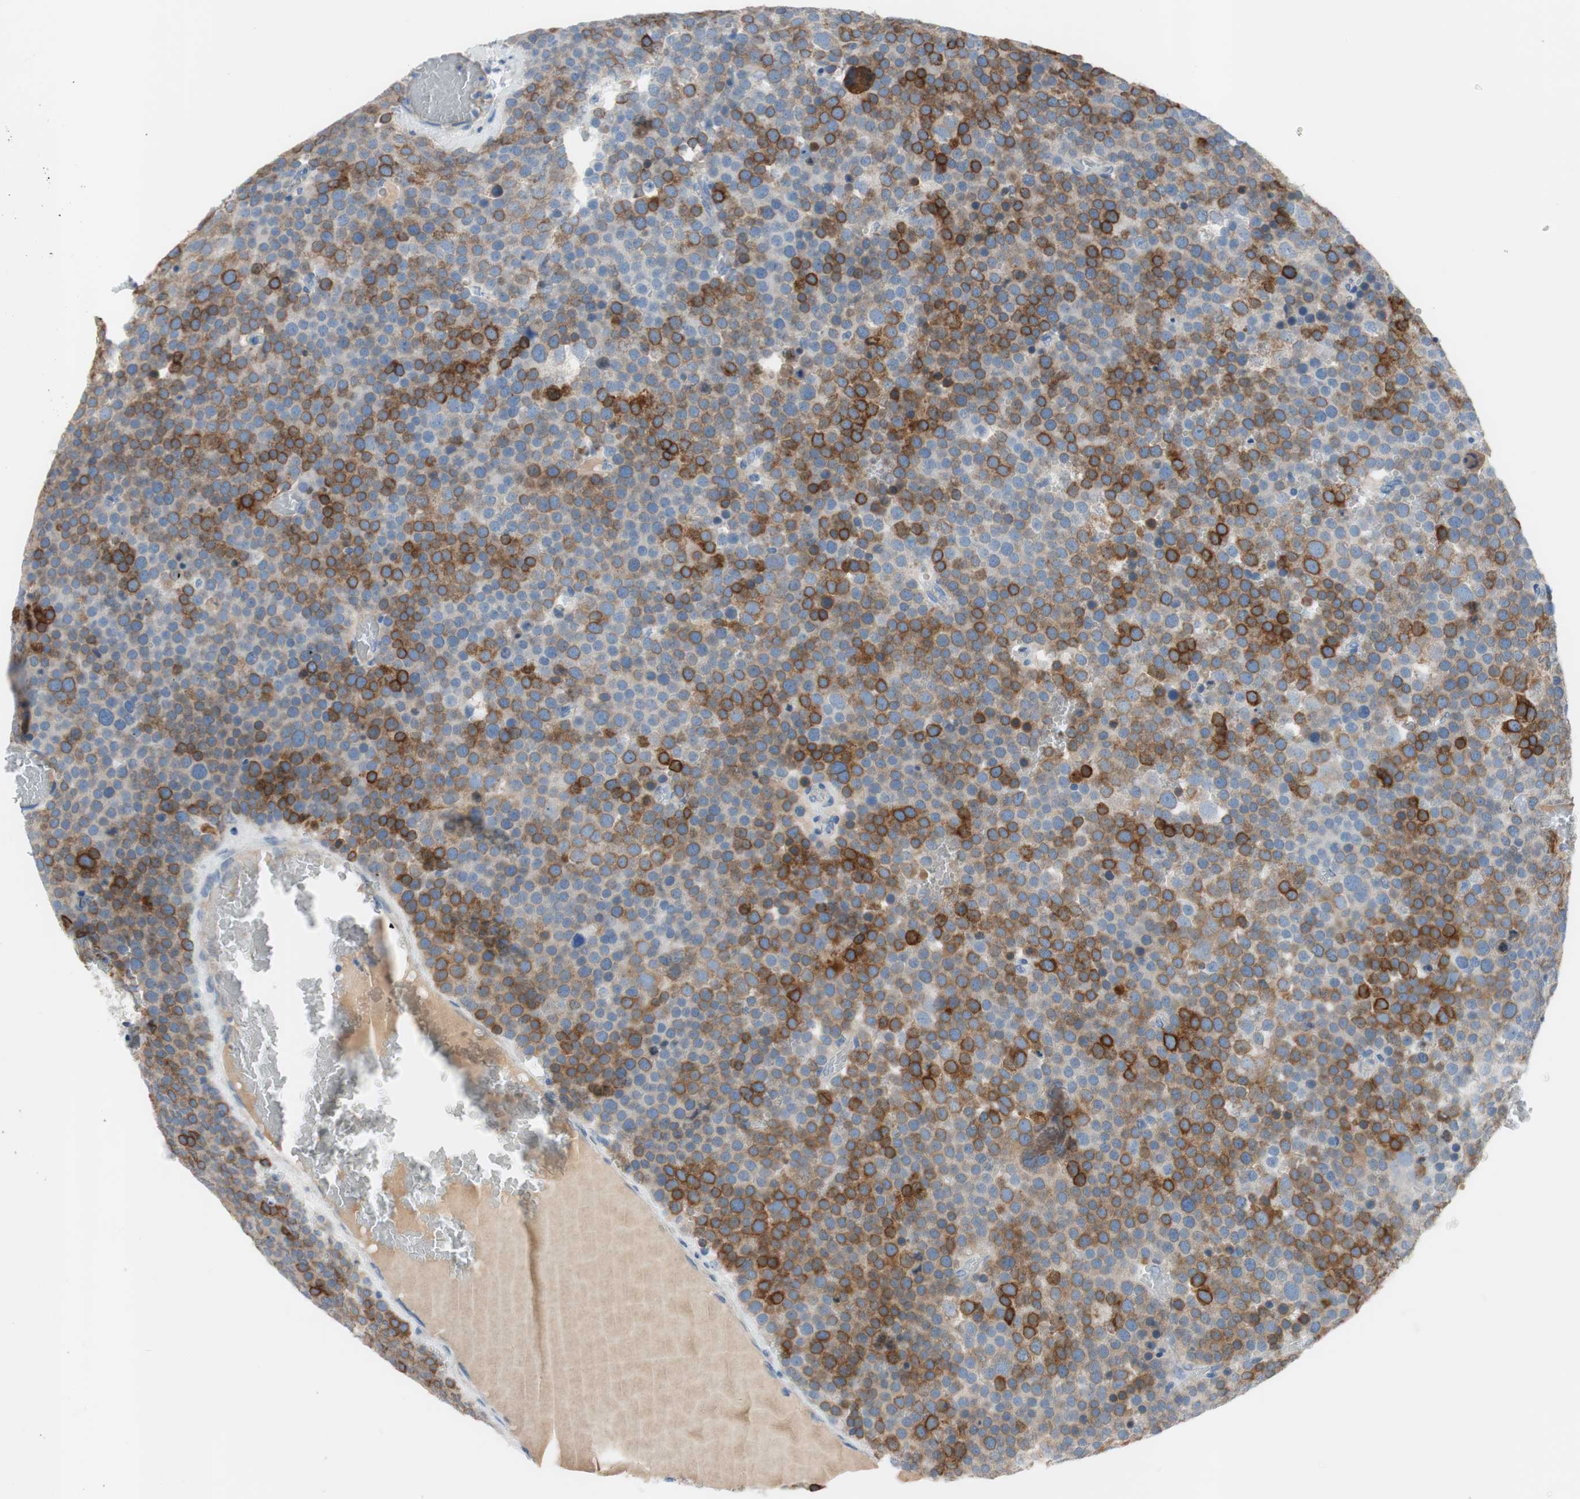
{"staining": {"intensity": "moderate", "quantity": ">75%", "location": "cytoplasmic/membranous"}, "tissue": "testis cancer", "cell_type": "Tumor cells", "image_type": "cancer", "snomed": [{"axis": "morphology", "description": "Seminoma, NOS"}, {"axis": "topography", "description": "Testis"}], "caption": "Immunohistochemical staining of human testis seminoma reveals medium levels of moderate cytoplasmic/membranous protein staining in about >75% of tumor cells.", "gene": "FDFT1", "patient": {"sex": "male", "age": 71}}